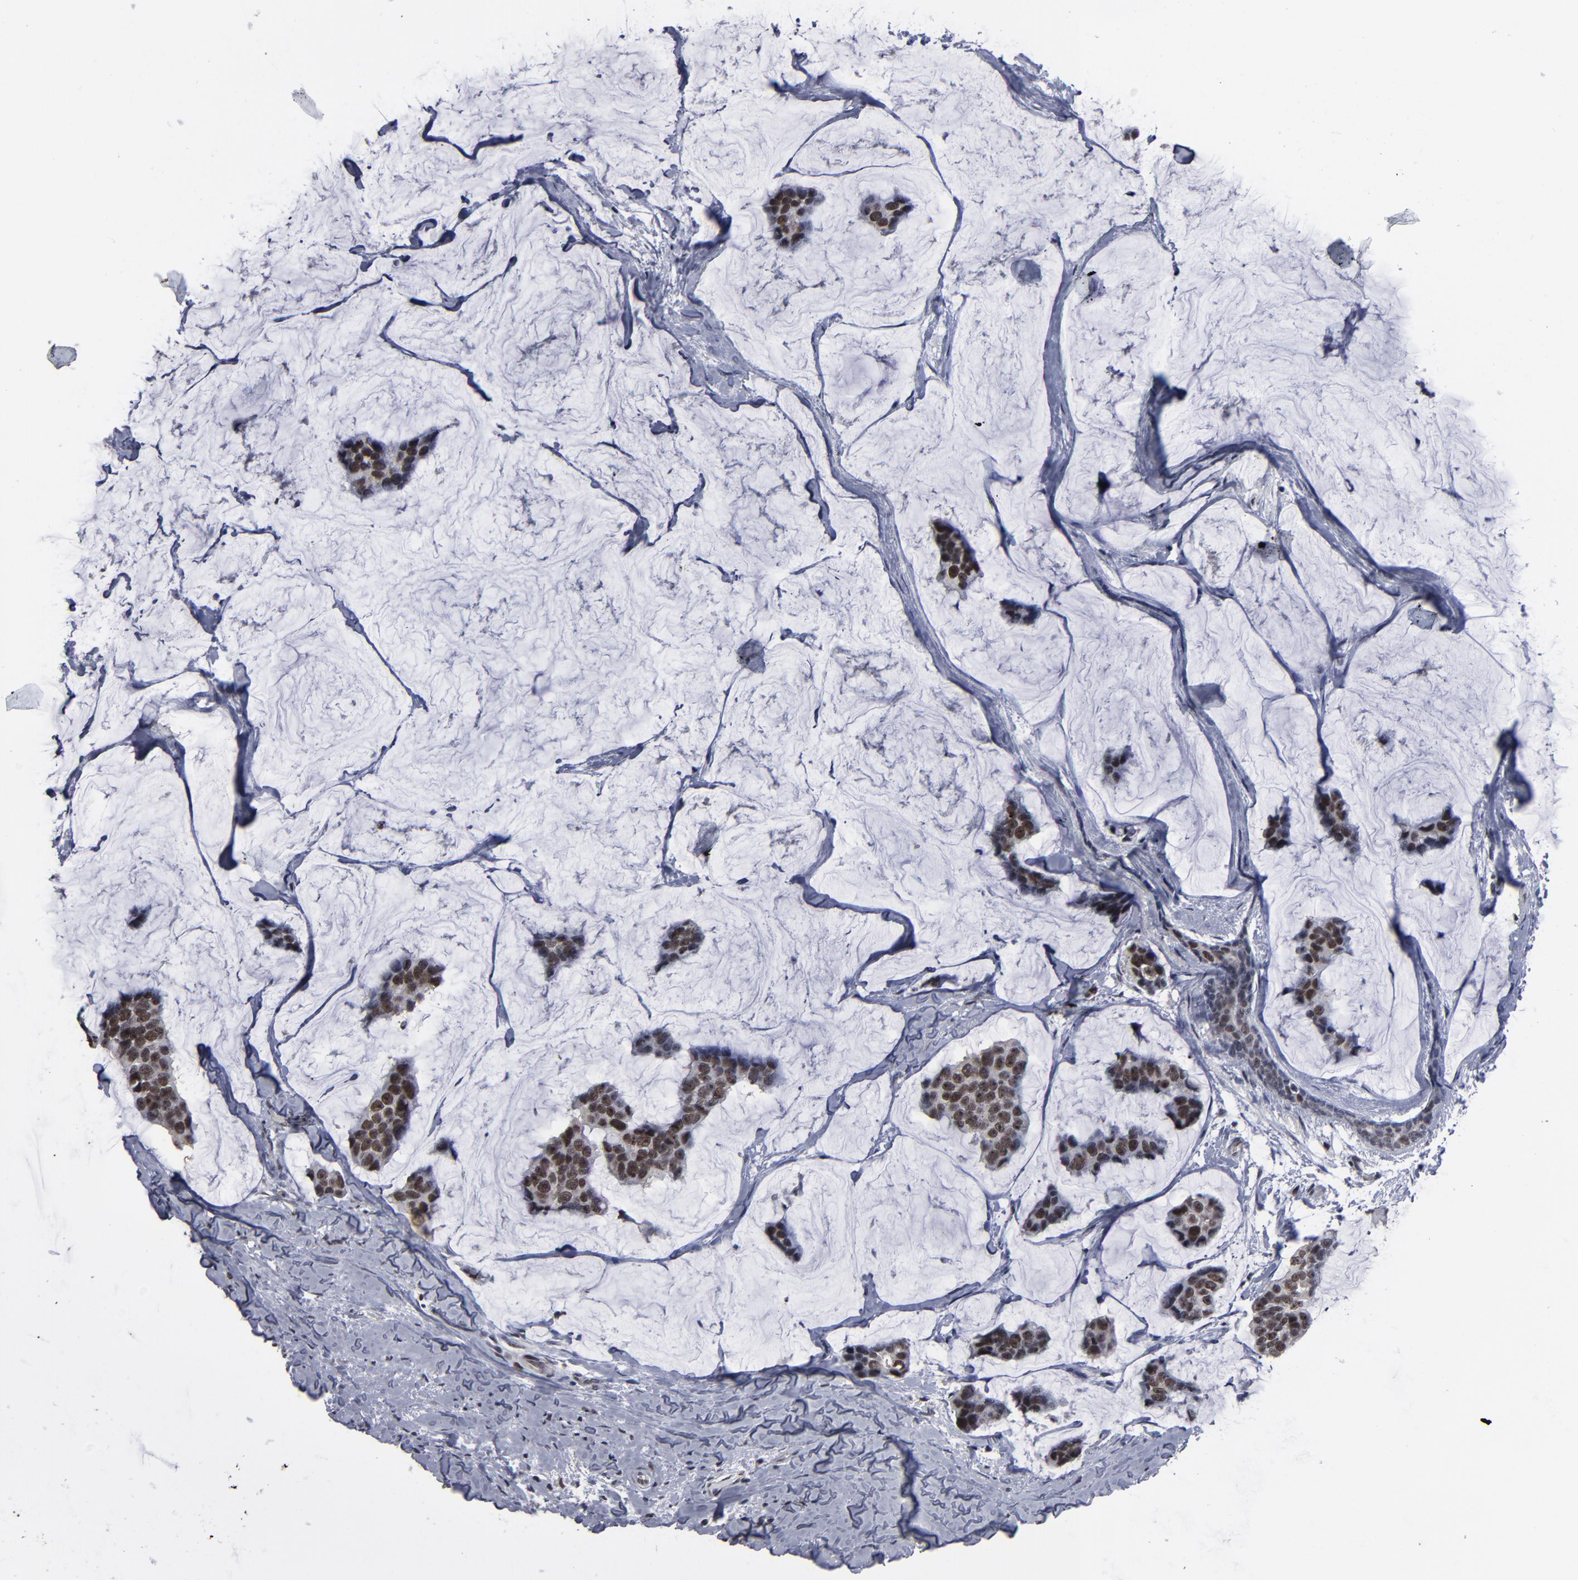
{"staining": {"intensity": "moderate", "quantity": ">75%", "location": "nuclear"}, "tissue": "breast cancer", "cell_type": "Tumor cells", "image_type": "cancer", "snomed": [{"axis": "morphology", "description": "Normal tissue, NOS"}, {"axis": "morphology", "description": "Duct carcinoma"}, {"axis": "topography", "description": "Breast"}], "caption": "Infiltrating ductal carcinoma (breast) stained with a protein marker exhibits moderate staining in tumor cells.", "gene": "SSRP1", "patient": {"sex": "female", "age": 50}}